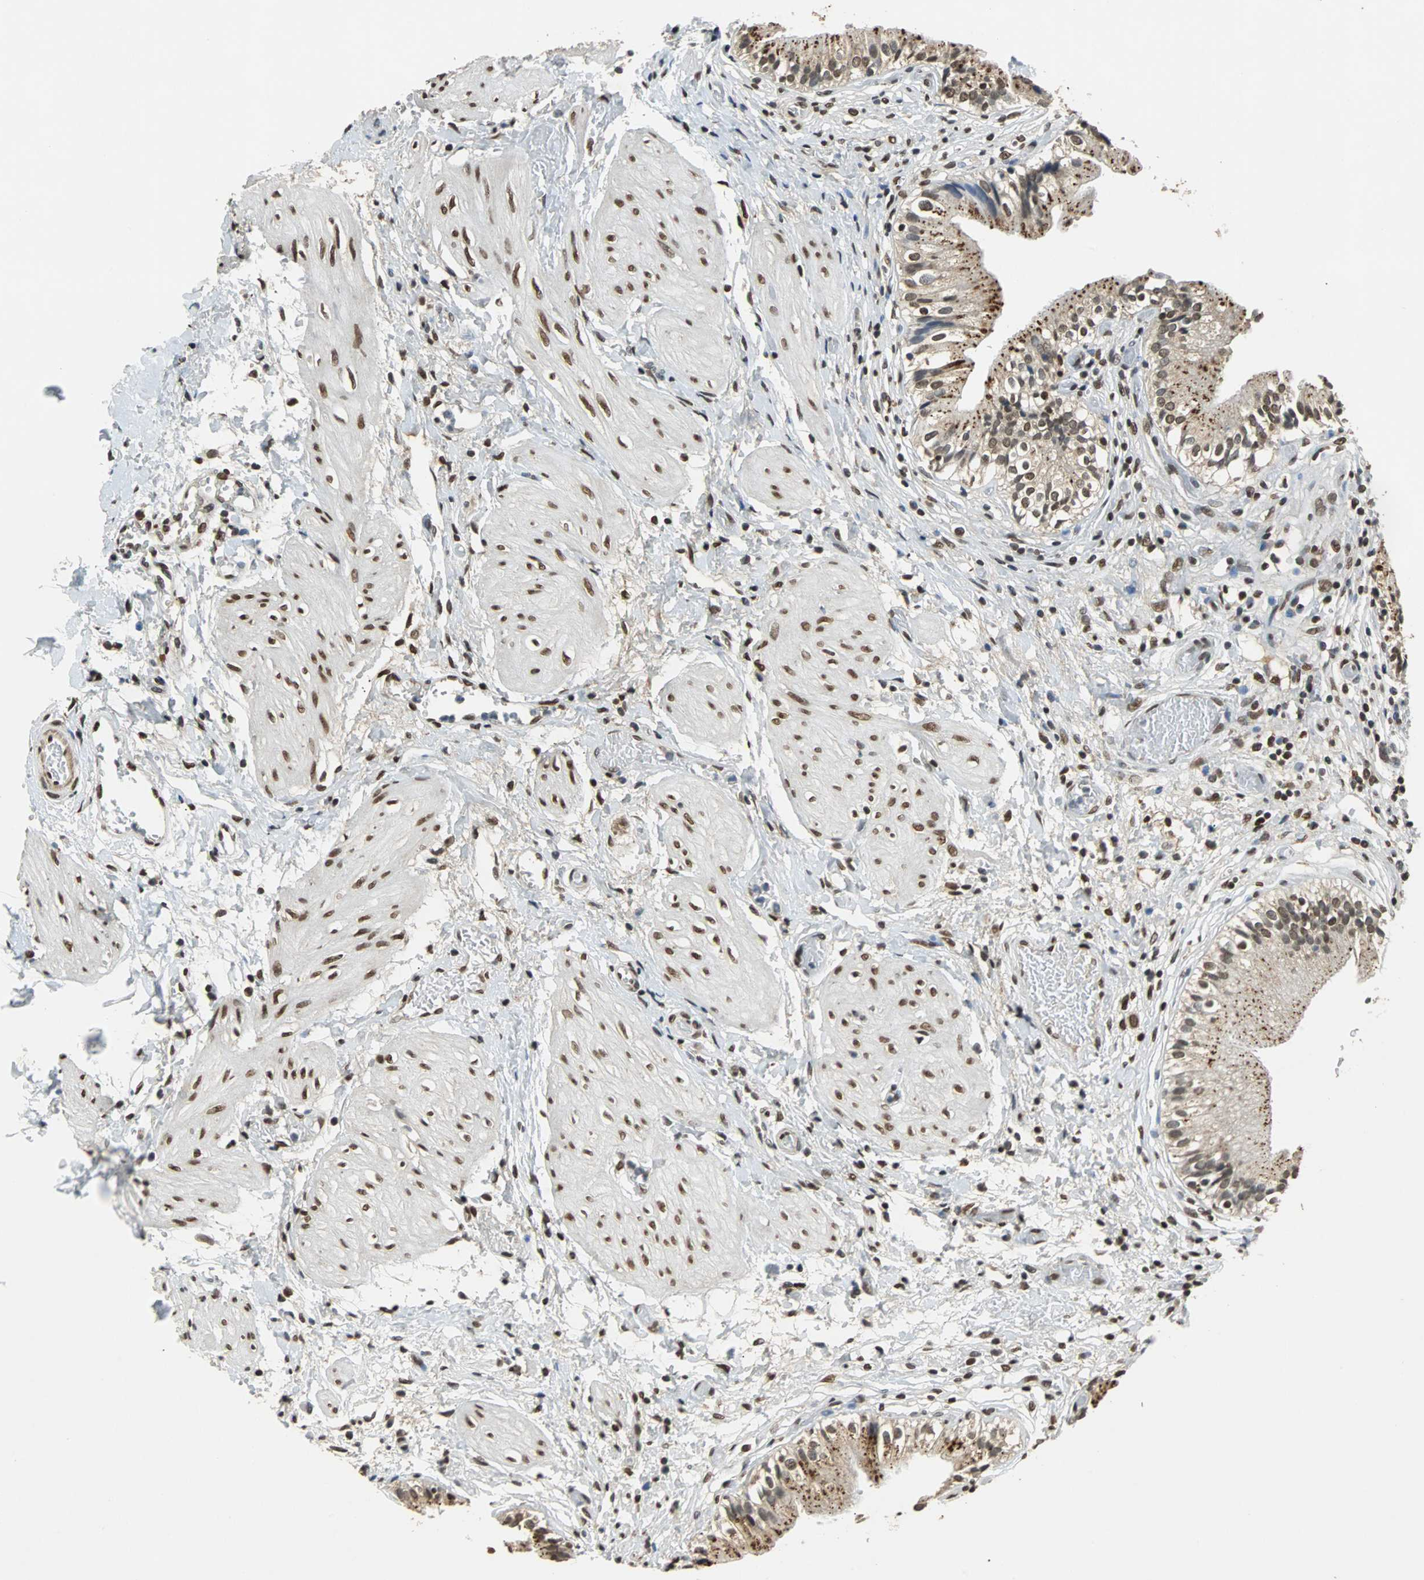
{"staining": {"intensity": "strong", "quantity": ">75%", "location": "cytoplasmic/membranous,nuclear"}, "tissue": "gallbladder", "cell_type": "Glandular cells", "image_type": "normal", "snomed": [{"axis": "morphology", "description": "Normal tissue, NOS"}, {"axis": "topography", "description": "Gallbladder"}], "caption": "Protein staining of unremarkable gallbladder exhibits strong cytoplasmic/membranous,nuclear staining in about >75% of glandular cells. The staining was performed using DAB (3,3'-diaminobenzidine), with brown indicating positive protein expression. Nuclei are stained blue with hematoxylin.", "gene": "PHC1", "patient": {"sex": "male", "age": 65}}